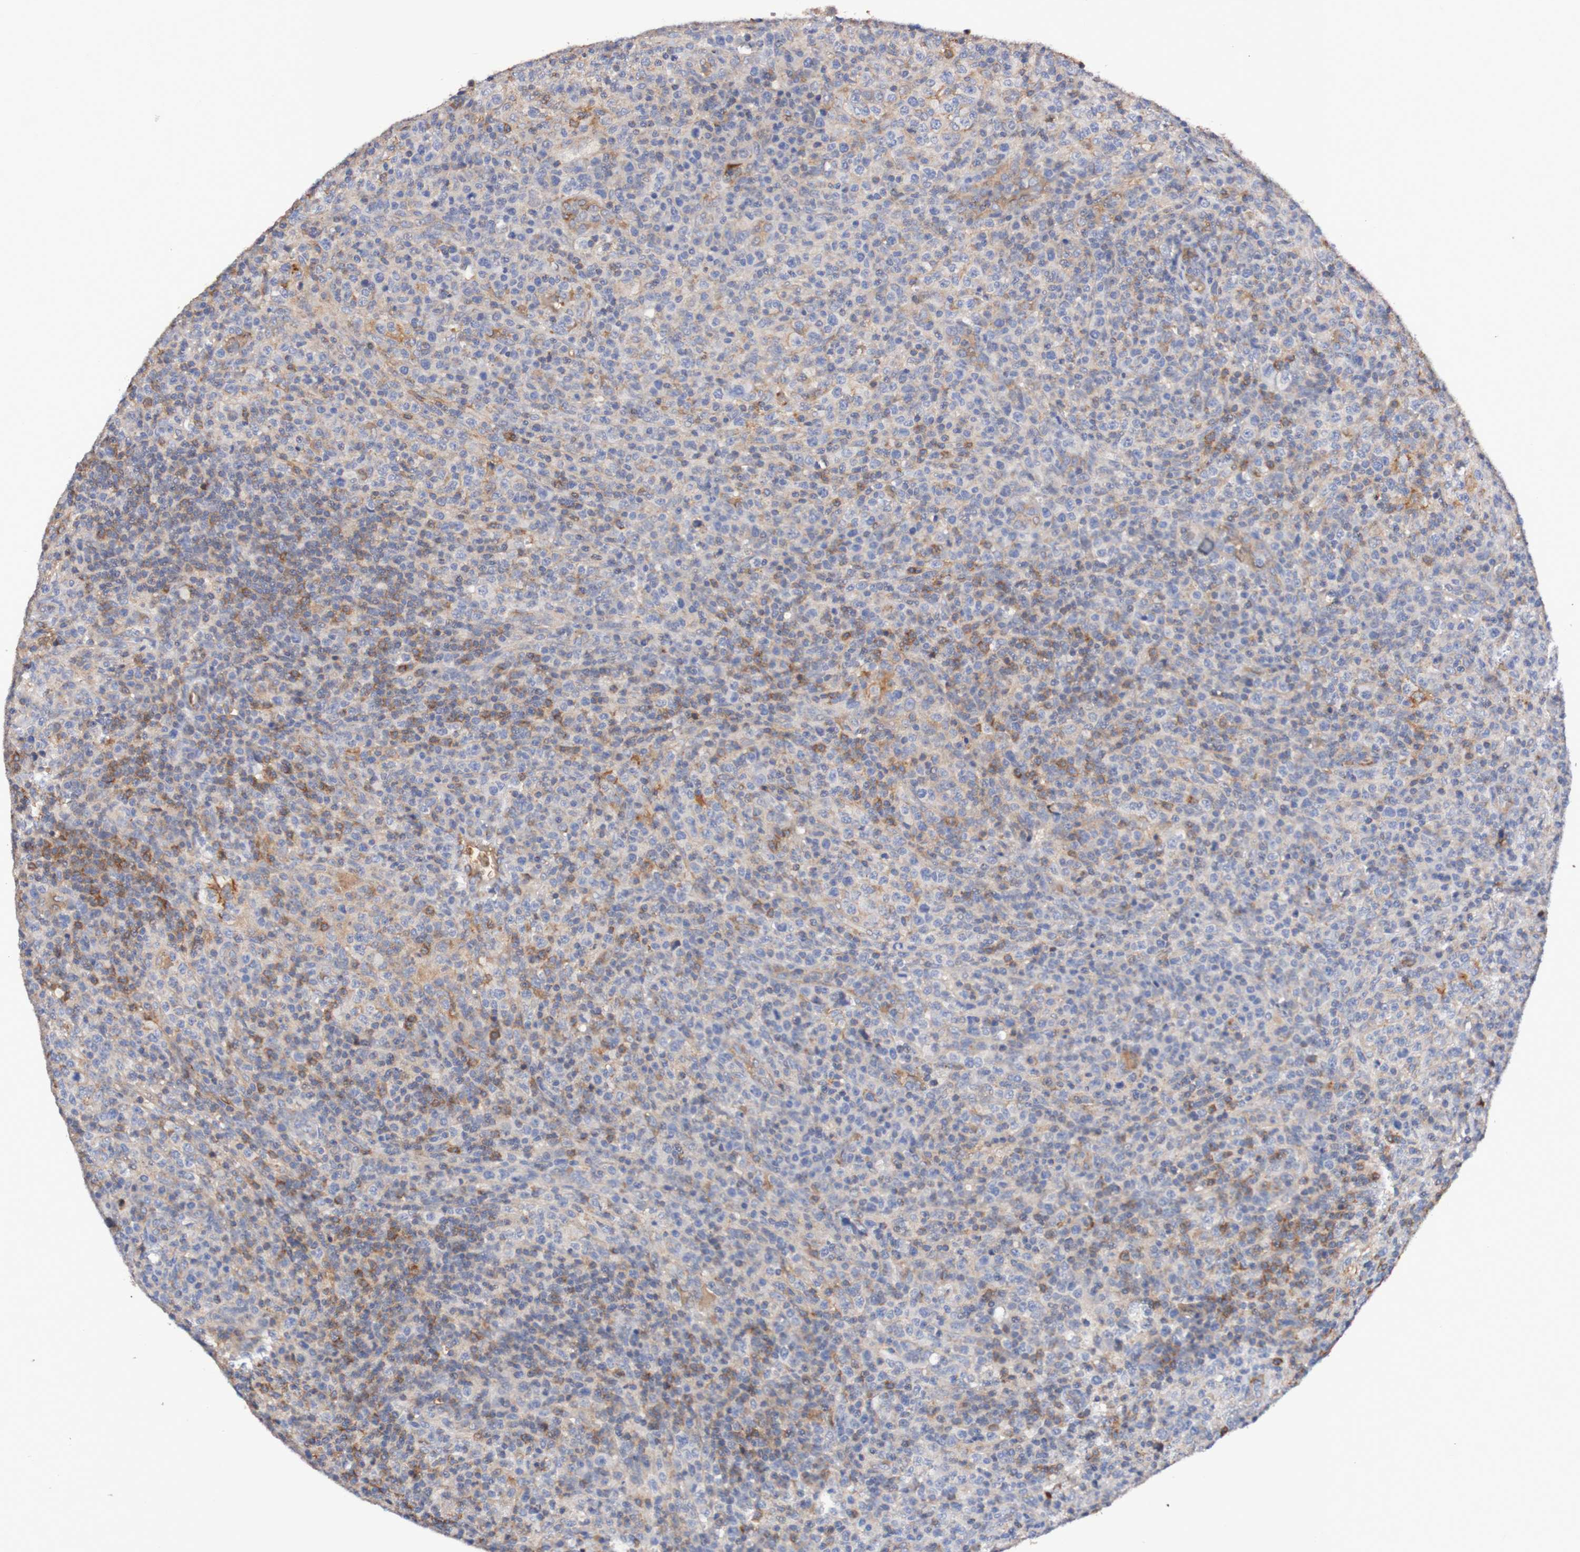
{"staining": {"intensity": "negative", "quantity": "none", "location": "none"}, "tissue": "lymphoma", "cell_type": "Tumor cells", "image_type": "cancer", "snomed": [{"axis": "morphology", "description": "Malignant lymphoma, non-Hodgkin's type, High grade"}, {"axis": "topography", "description": "Lymph node"}], "caption": "Immunohistochemistry (IHC) of high-grade malignant lymphoma, non-Hodgkin's type exhibits no expression in tumor cells.", "gene": "WNT4", "patient": {"sex": "female", "age": 76}}